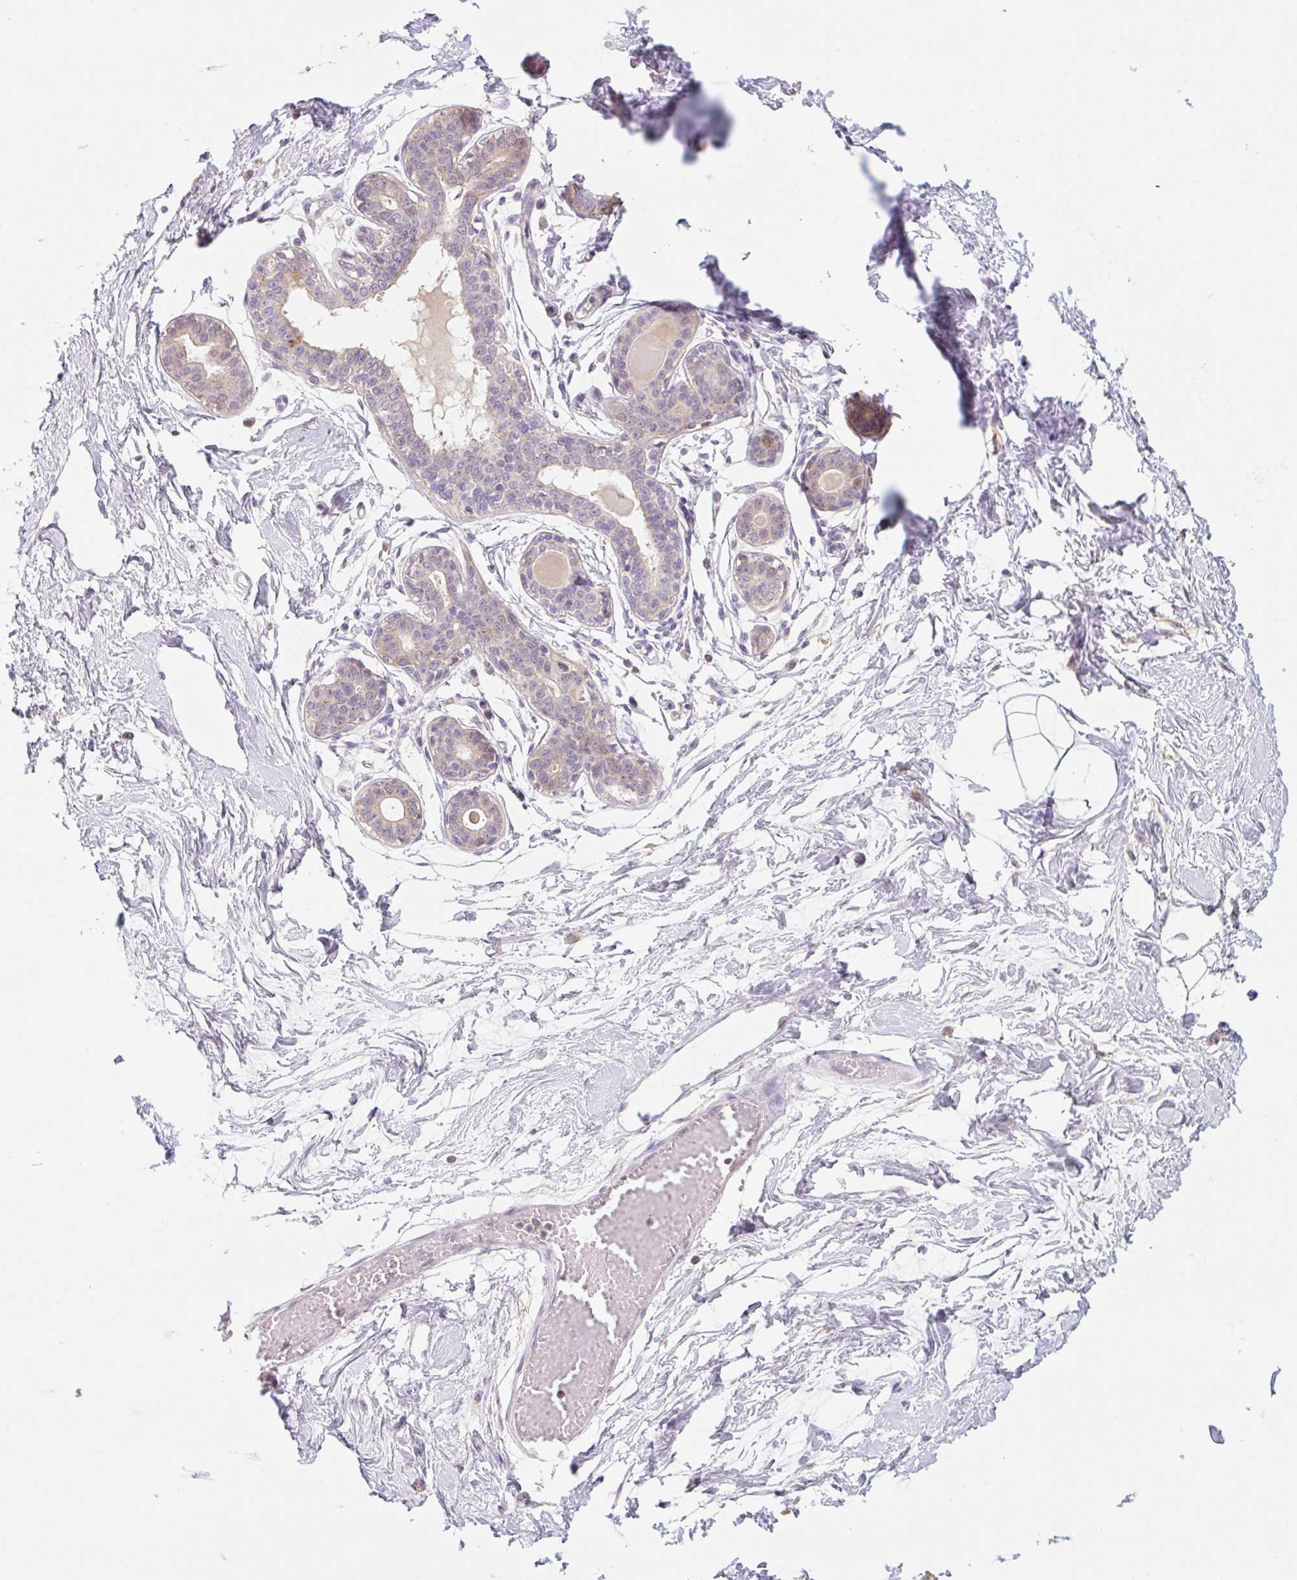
{"staining": {"intensity": "negative", "quantity": "none", "location": "none"}, "tissue": "breast", "cell_type": "Adipocytes", "image_type": "normal", "snomed": [{"axis": "morphology", "description": "Normal tissue, NOS"}, {"axis": "topography", "description": "Breast"}], "caption": "Immunohistochemistry of benign breast displays no staining in adipocytes. Nuclei are stained in blue.", "gene": "MIA2", "patient": {"sex": "female", "age": 45}}